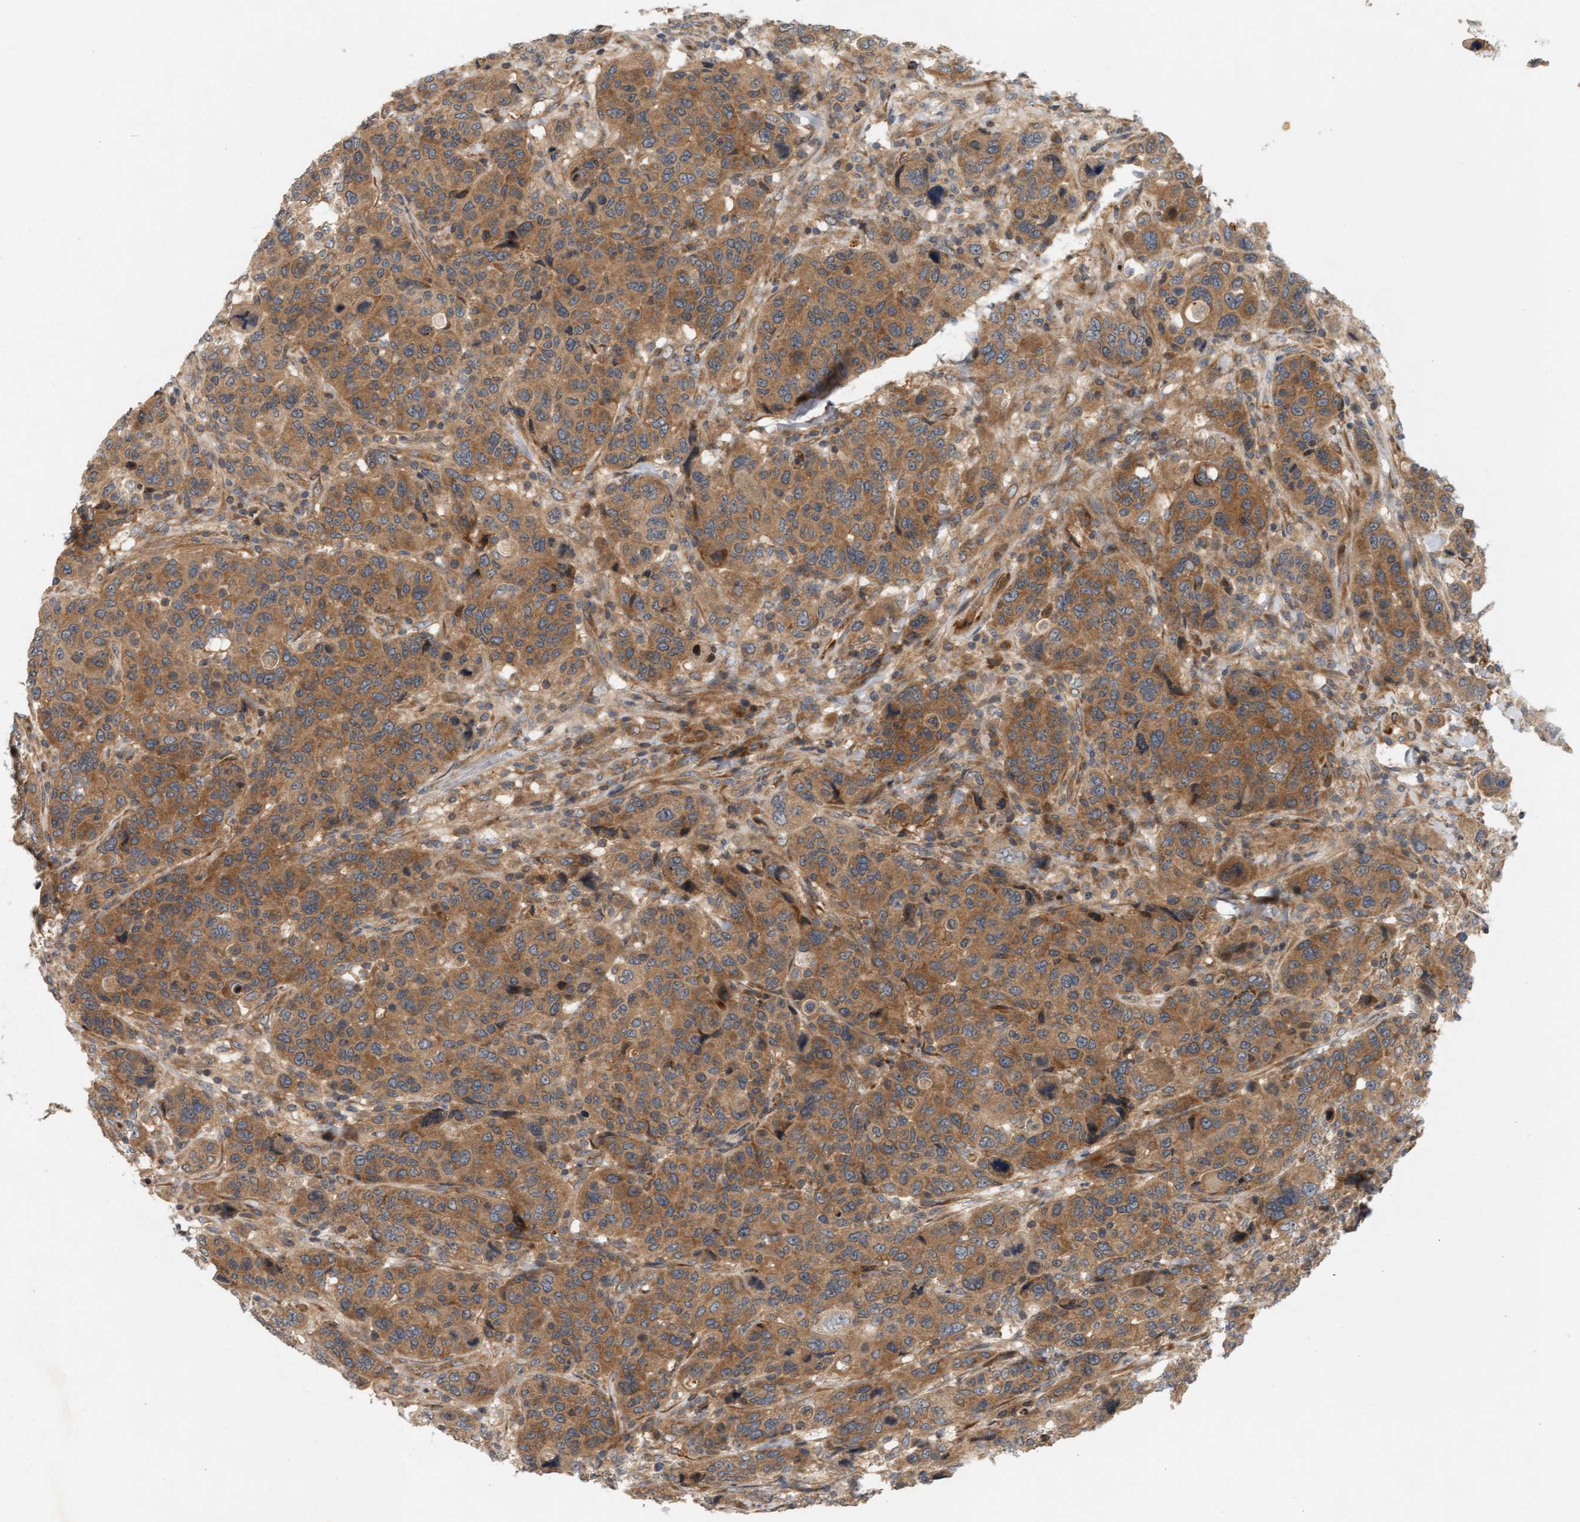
{"staining": {"intensity": "moderate", "quantity": ">75%", "location": "cytoplasmic/membranous"}, "tissue": "breast cancer", "cell_type": "Tumor cells", "image_type": "cancer", "snomed": [{"axis": "morphology", "description": "Duct carcinoma"}, {"axis": "topography", "description": "Breast"}], "caption": "Immunohistochemical staining of breast cancer (infiltrating ductal carcinoma) demonstrates medium levels of moderate cytoplasmic/membranous expression in approximately >75% of tumor cells. (DAB (3,3'-diaminobenzidine) = brown stain, brightfield microscopy at high magnification).", "gene": "BAHCC1", "patient": {"sex": "female", "age": 37}}